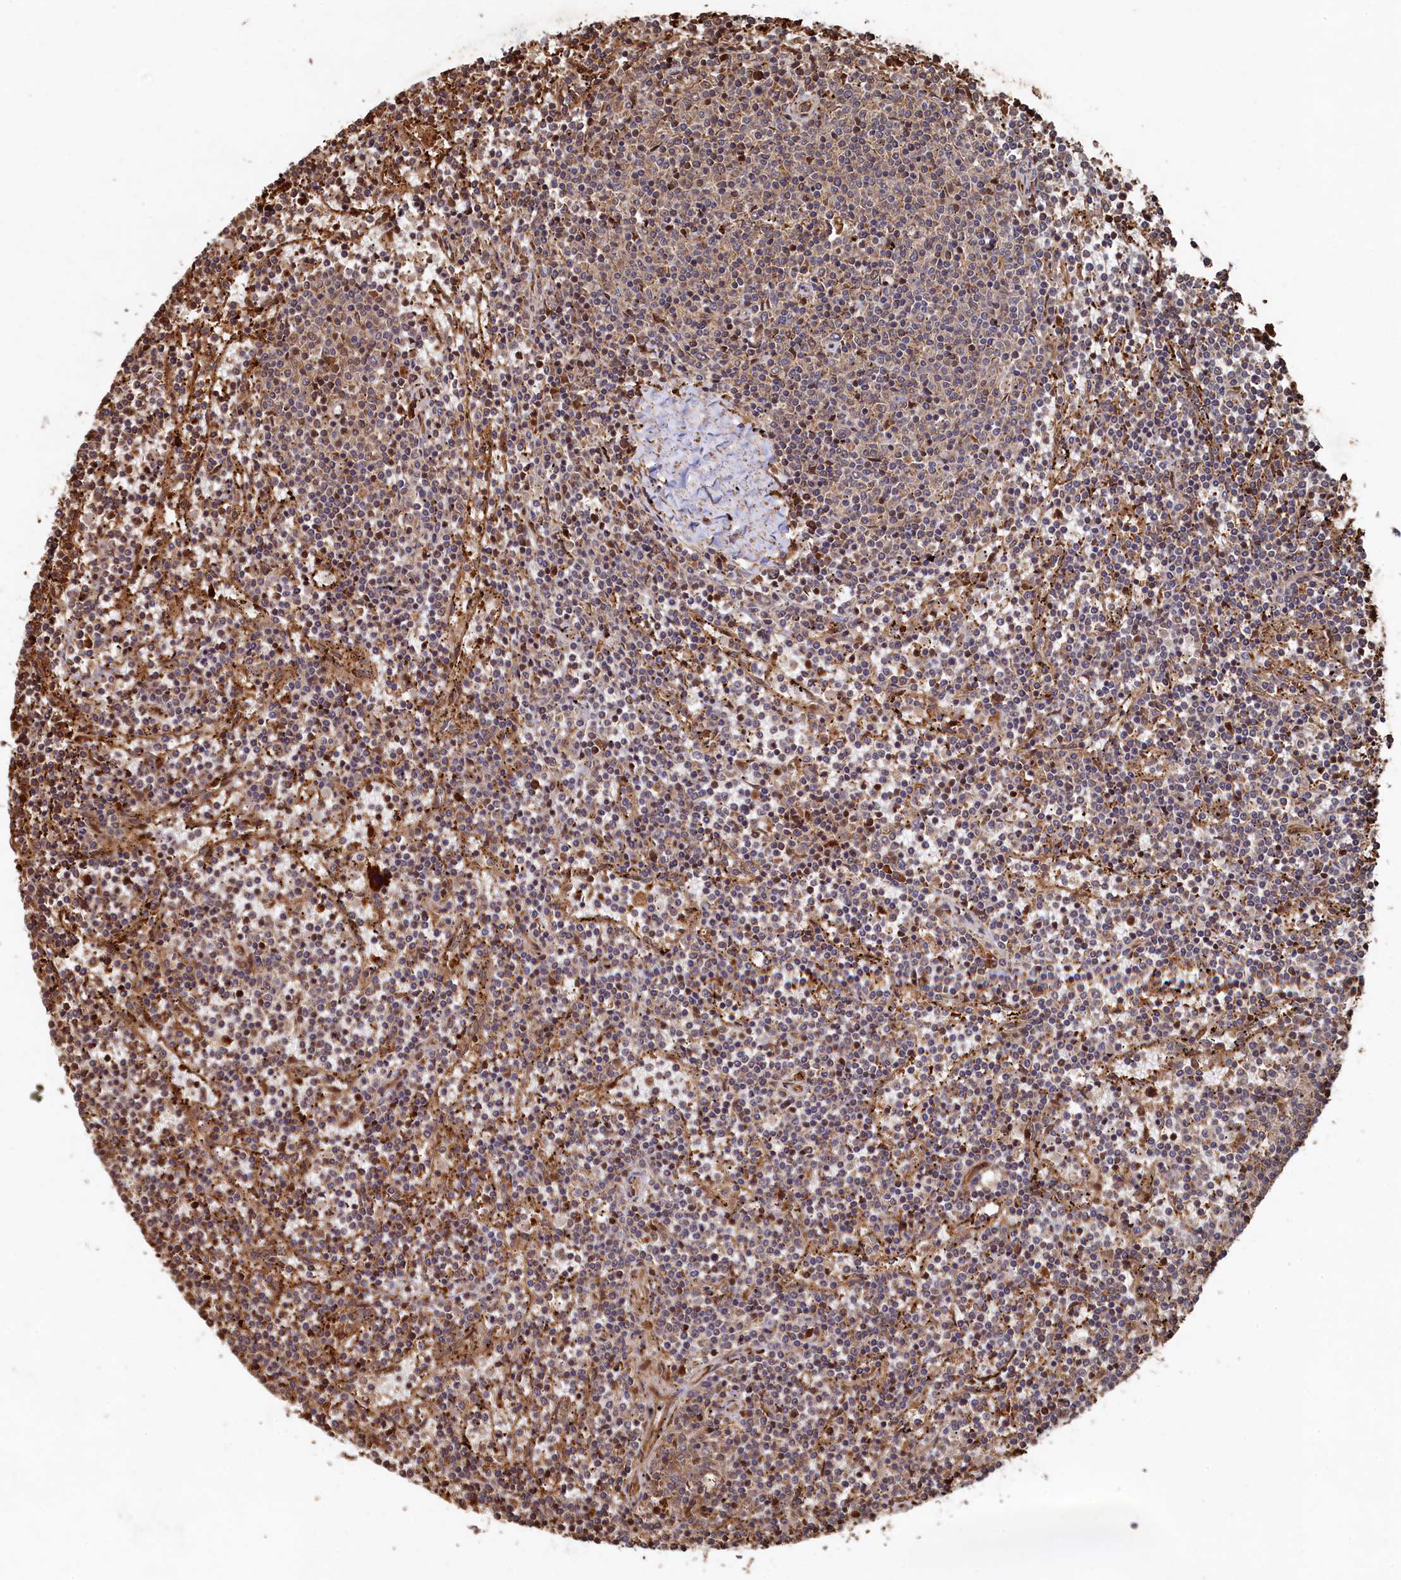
{"staining": {"intensity": "weak", "quantity": ">75%", "location": "cytoplasmic/membranous"}, "tissue": "lymphoma", "cell_type": "Tumor cells", "image_type": "cancer", "snomed": [{"axis": "morphology", "description": "Malignant lymphoma, non-Hodgkin's type, Low grade"}, {"axis": "topography", "description": "Spleen"}], "caption": "Immunohistochemistry (IHC) histopathology image of neoplastic tissue: low-grade malignant lymphoma, non-Hodgkin's type stained using IHC reveals low levels of weak protein expression localized specifically in the cytoplasmic/membranous of tumor cells, appearing as a cytoplasmic/membranous brown color.", "gene": "PIGN", "patient": {"sex": "female", "age": 50}}